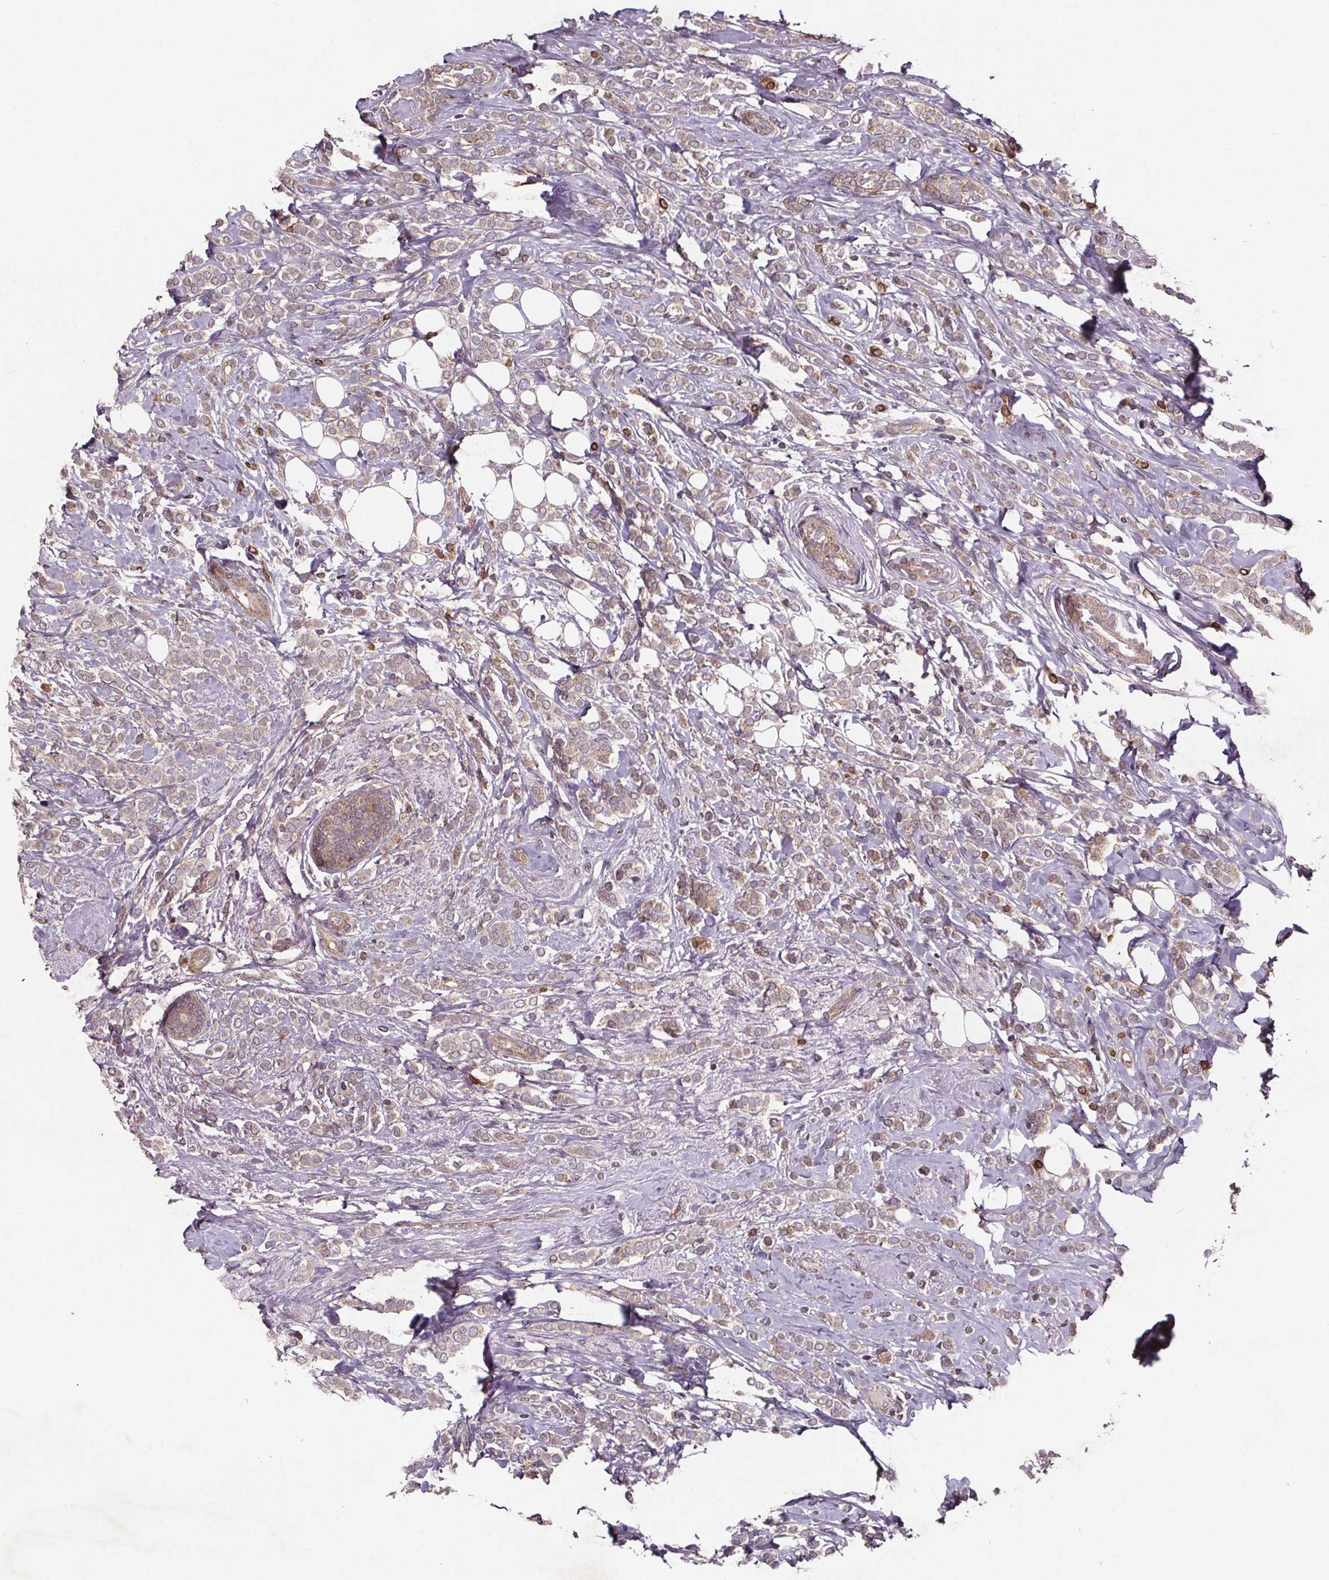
{"staining": {"intensity": "weak", "quantity": "25%-75%", "location": "cytoplasmic/membranous"}, "tissue": "breast cancer", "cell_type": "Tumor cells", "image_type": "cancer", "snomed": [{"axis": "morphology", "description": "Lobular carcinoma"}, {"axis": "topography", "description": "Breast"}], "caption": "An image showing weak cytoplasmic/membranous expression in about 25%-75% of tumor cells in breast lobular carcinoma, as visualized by brown immunohistochemical staining.", "gene": "STRN3", "patient": {"sex": "female", "age": 49}}